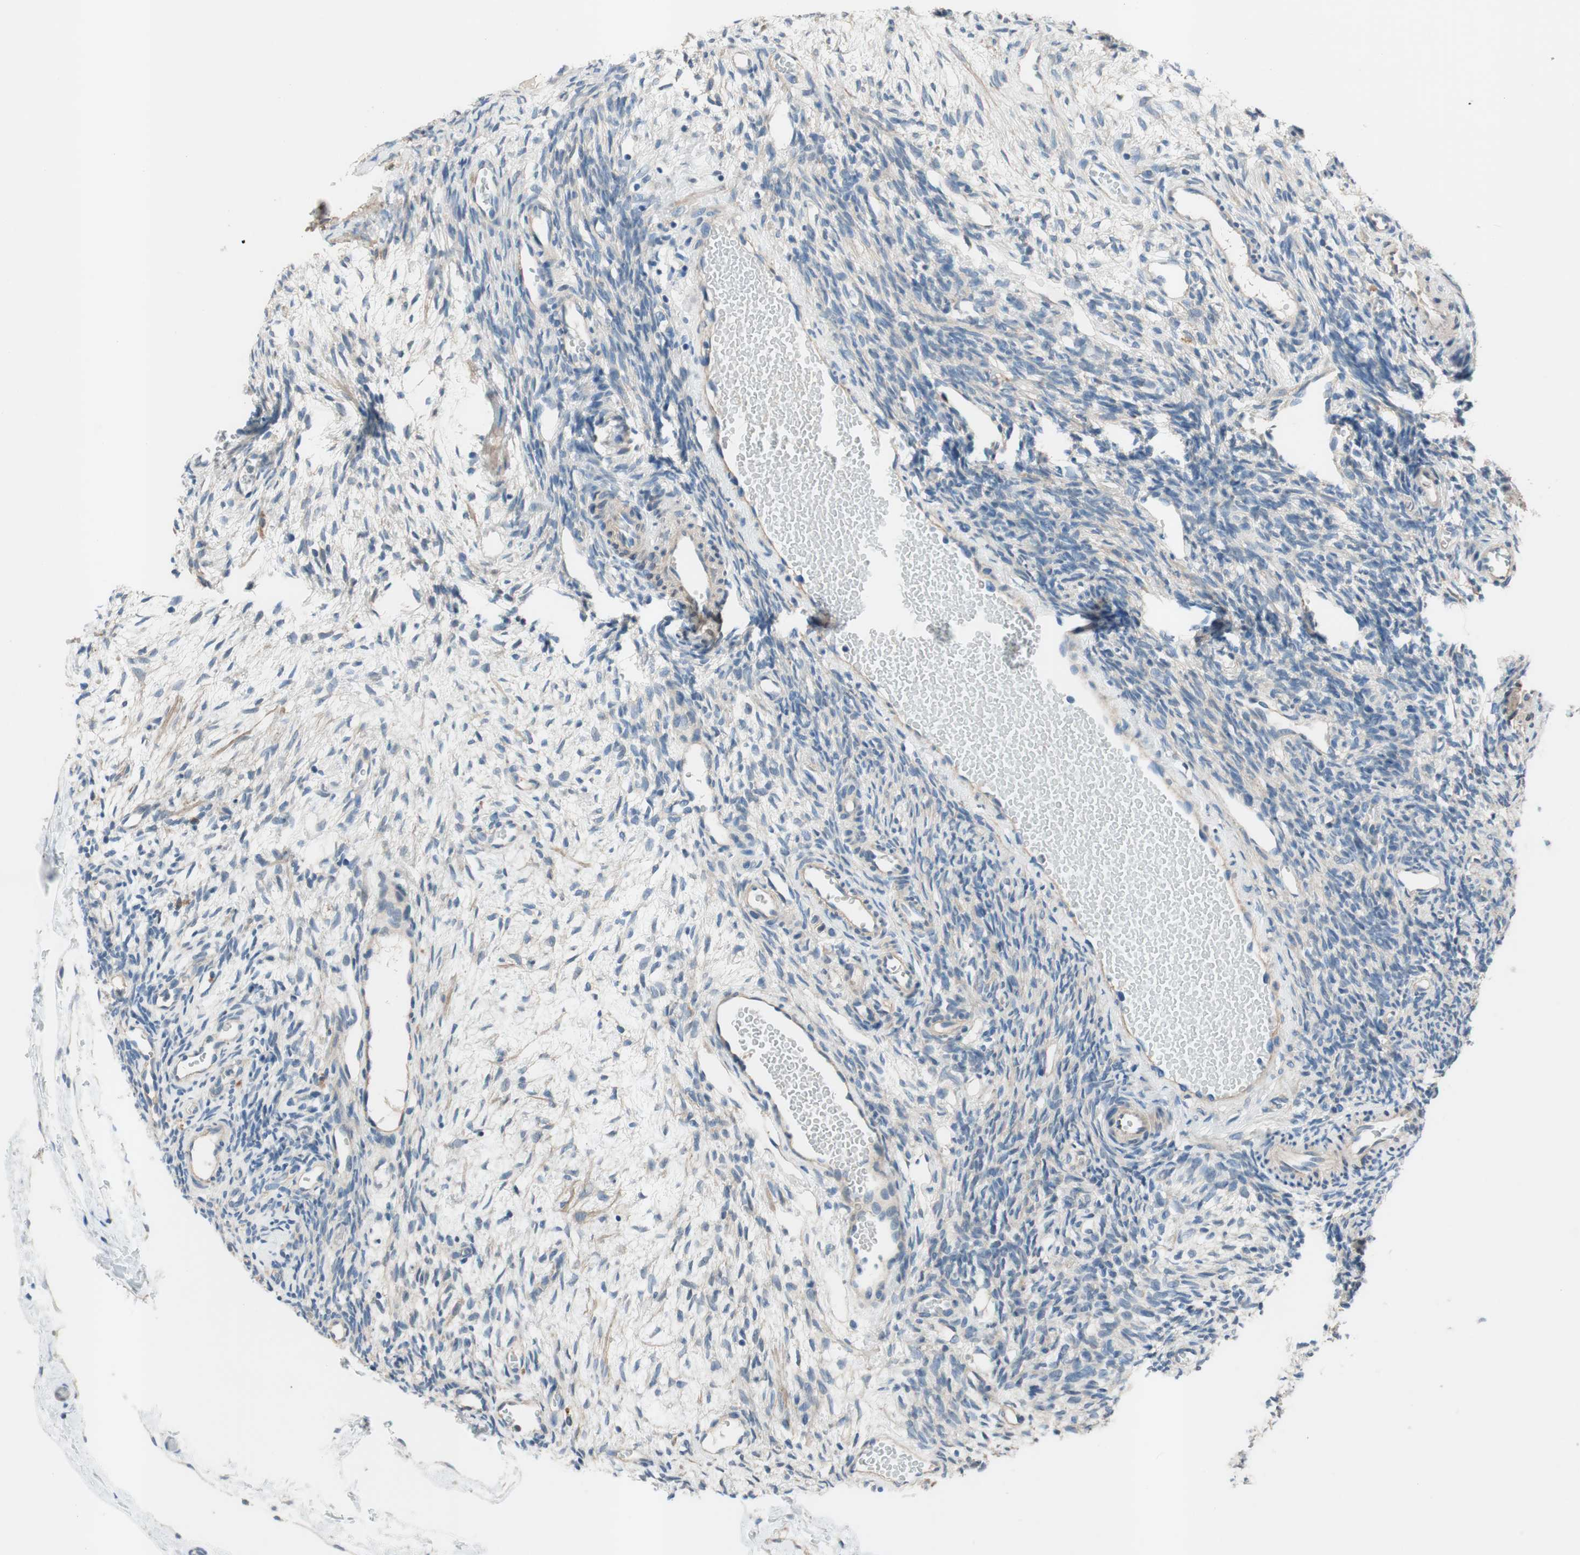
{"staining": {"intensity": "negative", "quantity": "none", "location": "none"}, "tissue": "ovary", "cell_type": "Ovarian stroma cells", "image_type": "normal", "snomed": [{"axis": "morphology", "description": "Normal tissue, NOS"}, {"axis": "topography", "description": "Ovary"}], "caption": "Micrograph shows no protein positivity in ovarian stroma cells of normal ovary. The staining was performed using DAB to visualize the protein expression in brown, while the nuclei were stained in blue with hematoxylin (Magnification: 20x).", "gene": "CALML3", "patient": {"sex": "female", "age": 35}}